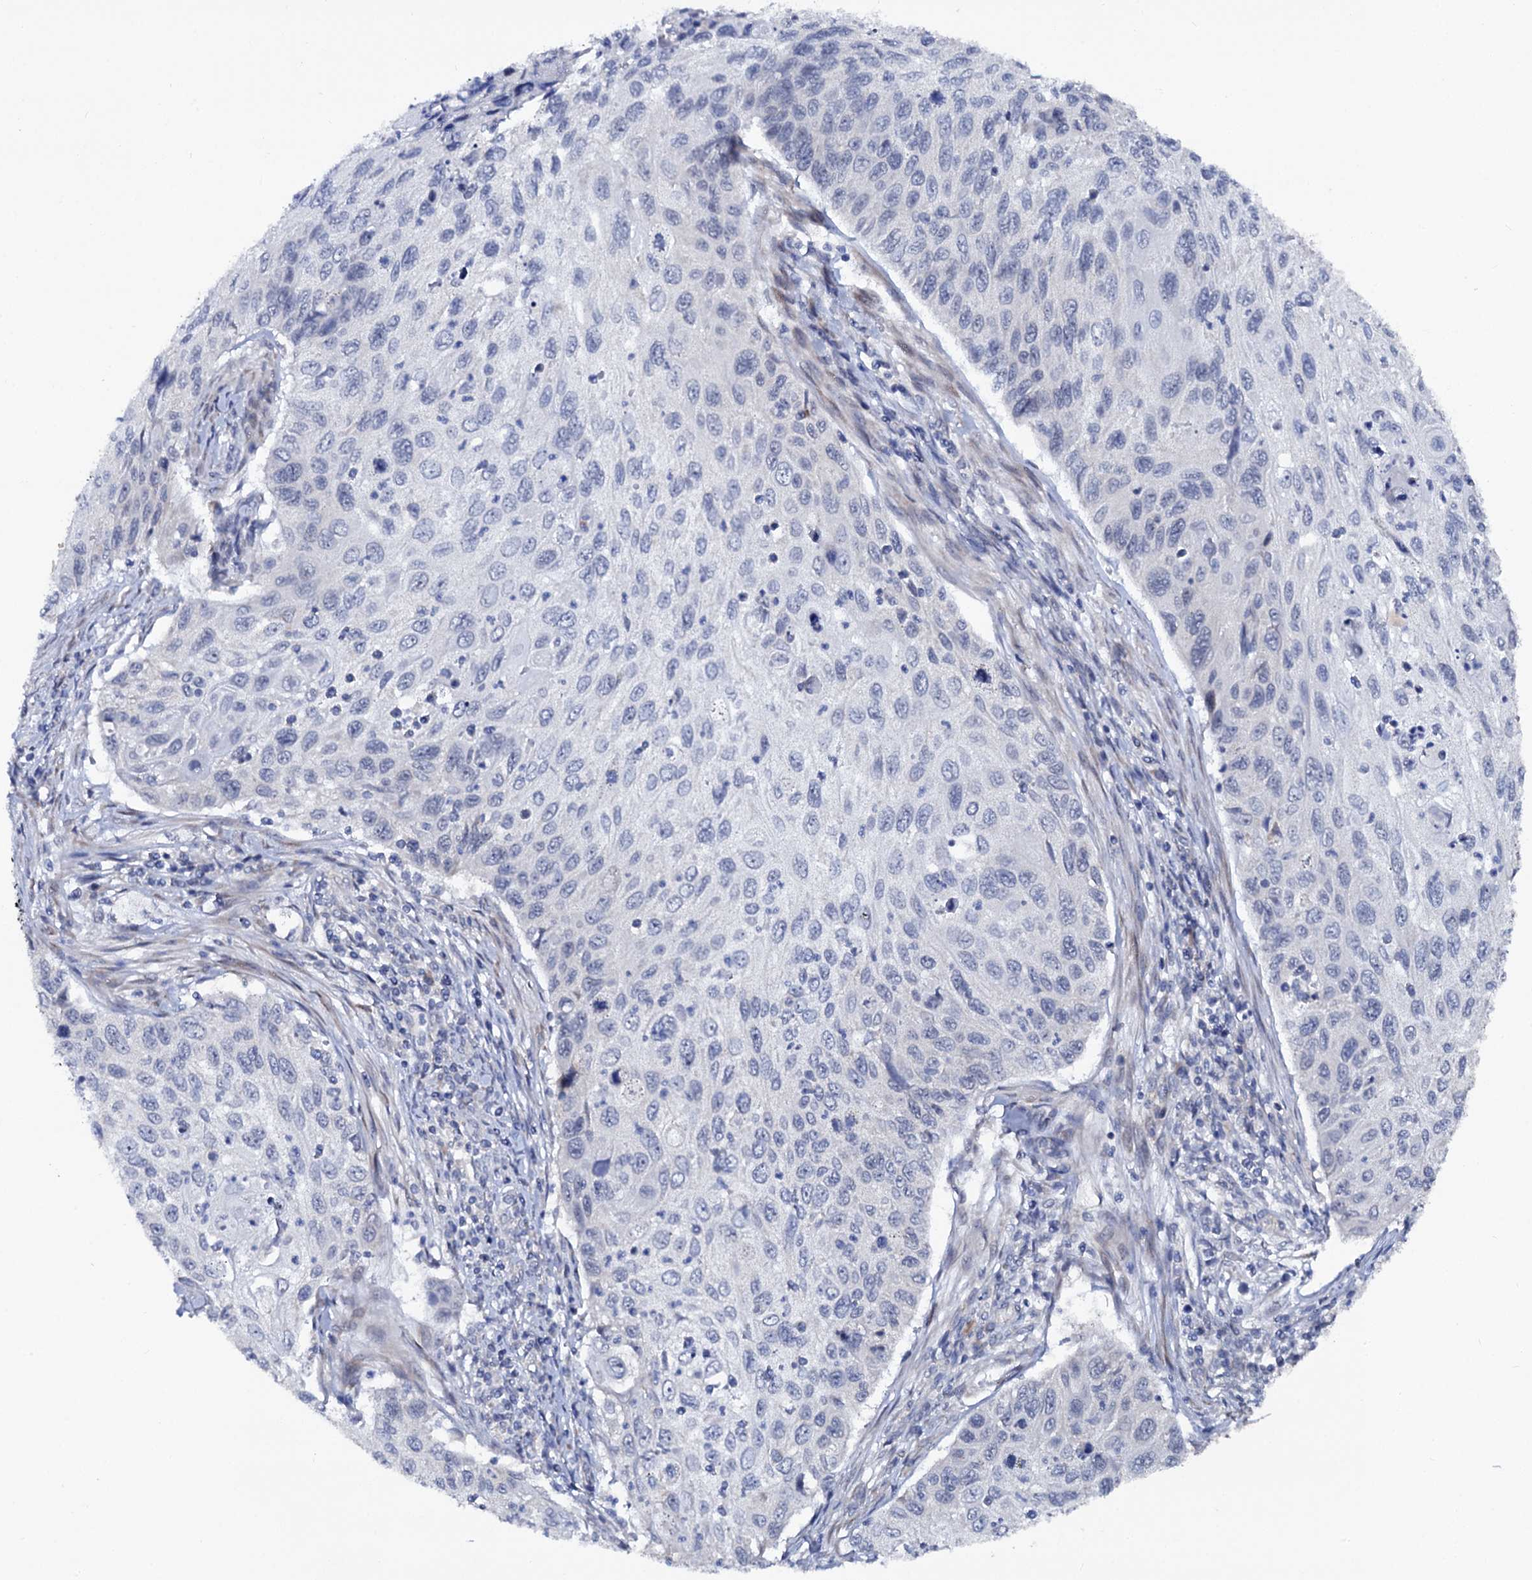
{"staining": {"intensity": "negative", "quantity": "none", "location": "none"}, "tissue": "cervical cancer", "cell_type": "Tumor cells", "image_type": "cancer", "snomed": [{"axis": "morphology", "description": "Squamous cell carcinoma, NOS"}, {"axis": "topography", "description": "Cervix"}], "caption": "Immunohistochemistry (IHC) of human cervical squamous cell carcinoma exhibits no positivity in tumor cells.", "gene": "CAPRIN2", "patient": {"sex": "female", "age": 70}}